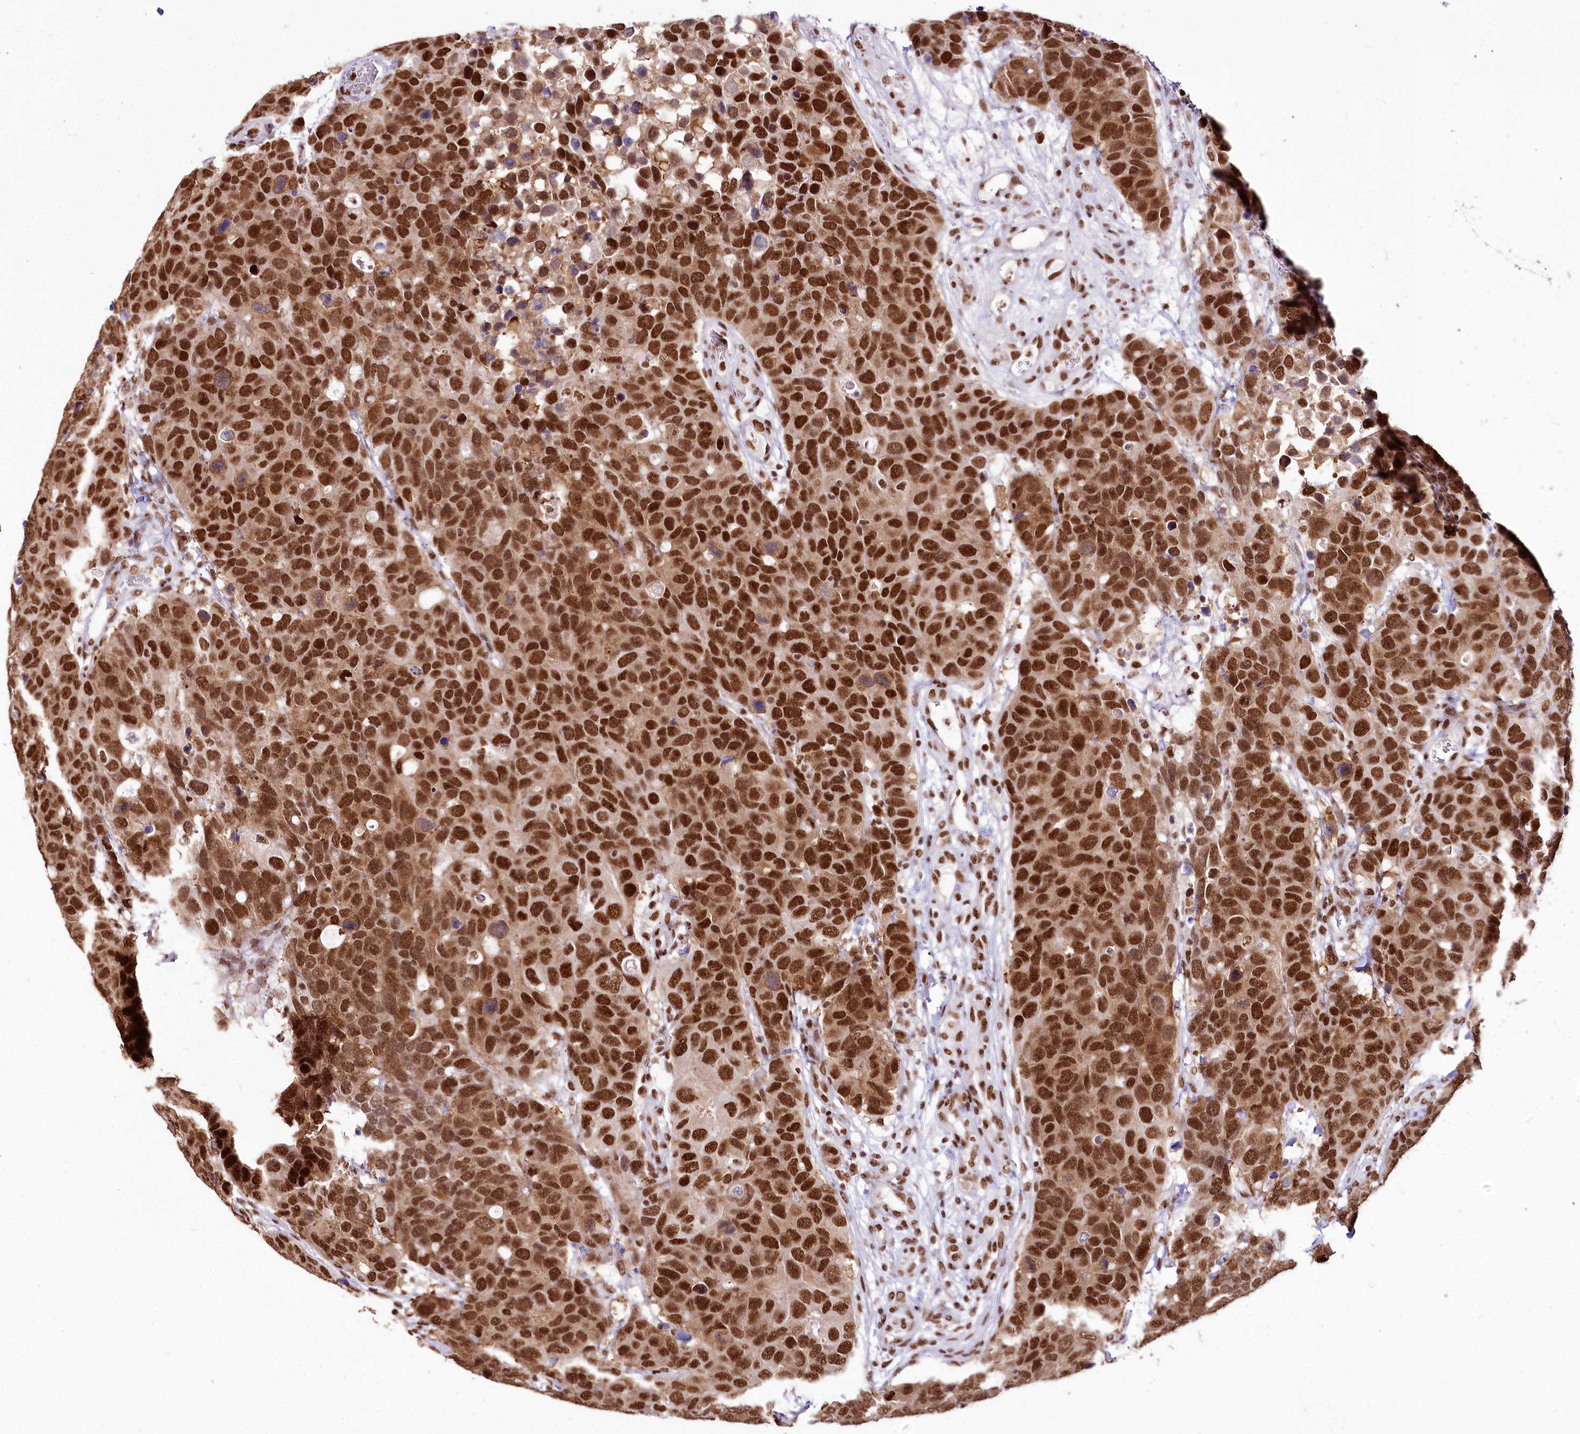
{"staining": {"intensity": "strong", "quantity": ">75%", "location": "nuclear"}, "tissue": "breast cancer", "cell_type": "Tumor cells", "image_type": "cancer", "snomed": [{"axis": "morphology", "description": "Duct carcinoma"}, {"axis": "topography", "description": "Breast"}], "caption": "Protein analysis of breast intraductal carcinoma tissue displays strong nuclear positivity in about >75% of tumor cells.", "gene": "SMARCE1", "patient": {"sex": "female", "age": 83}}